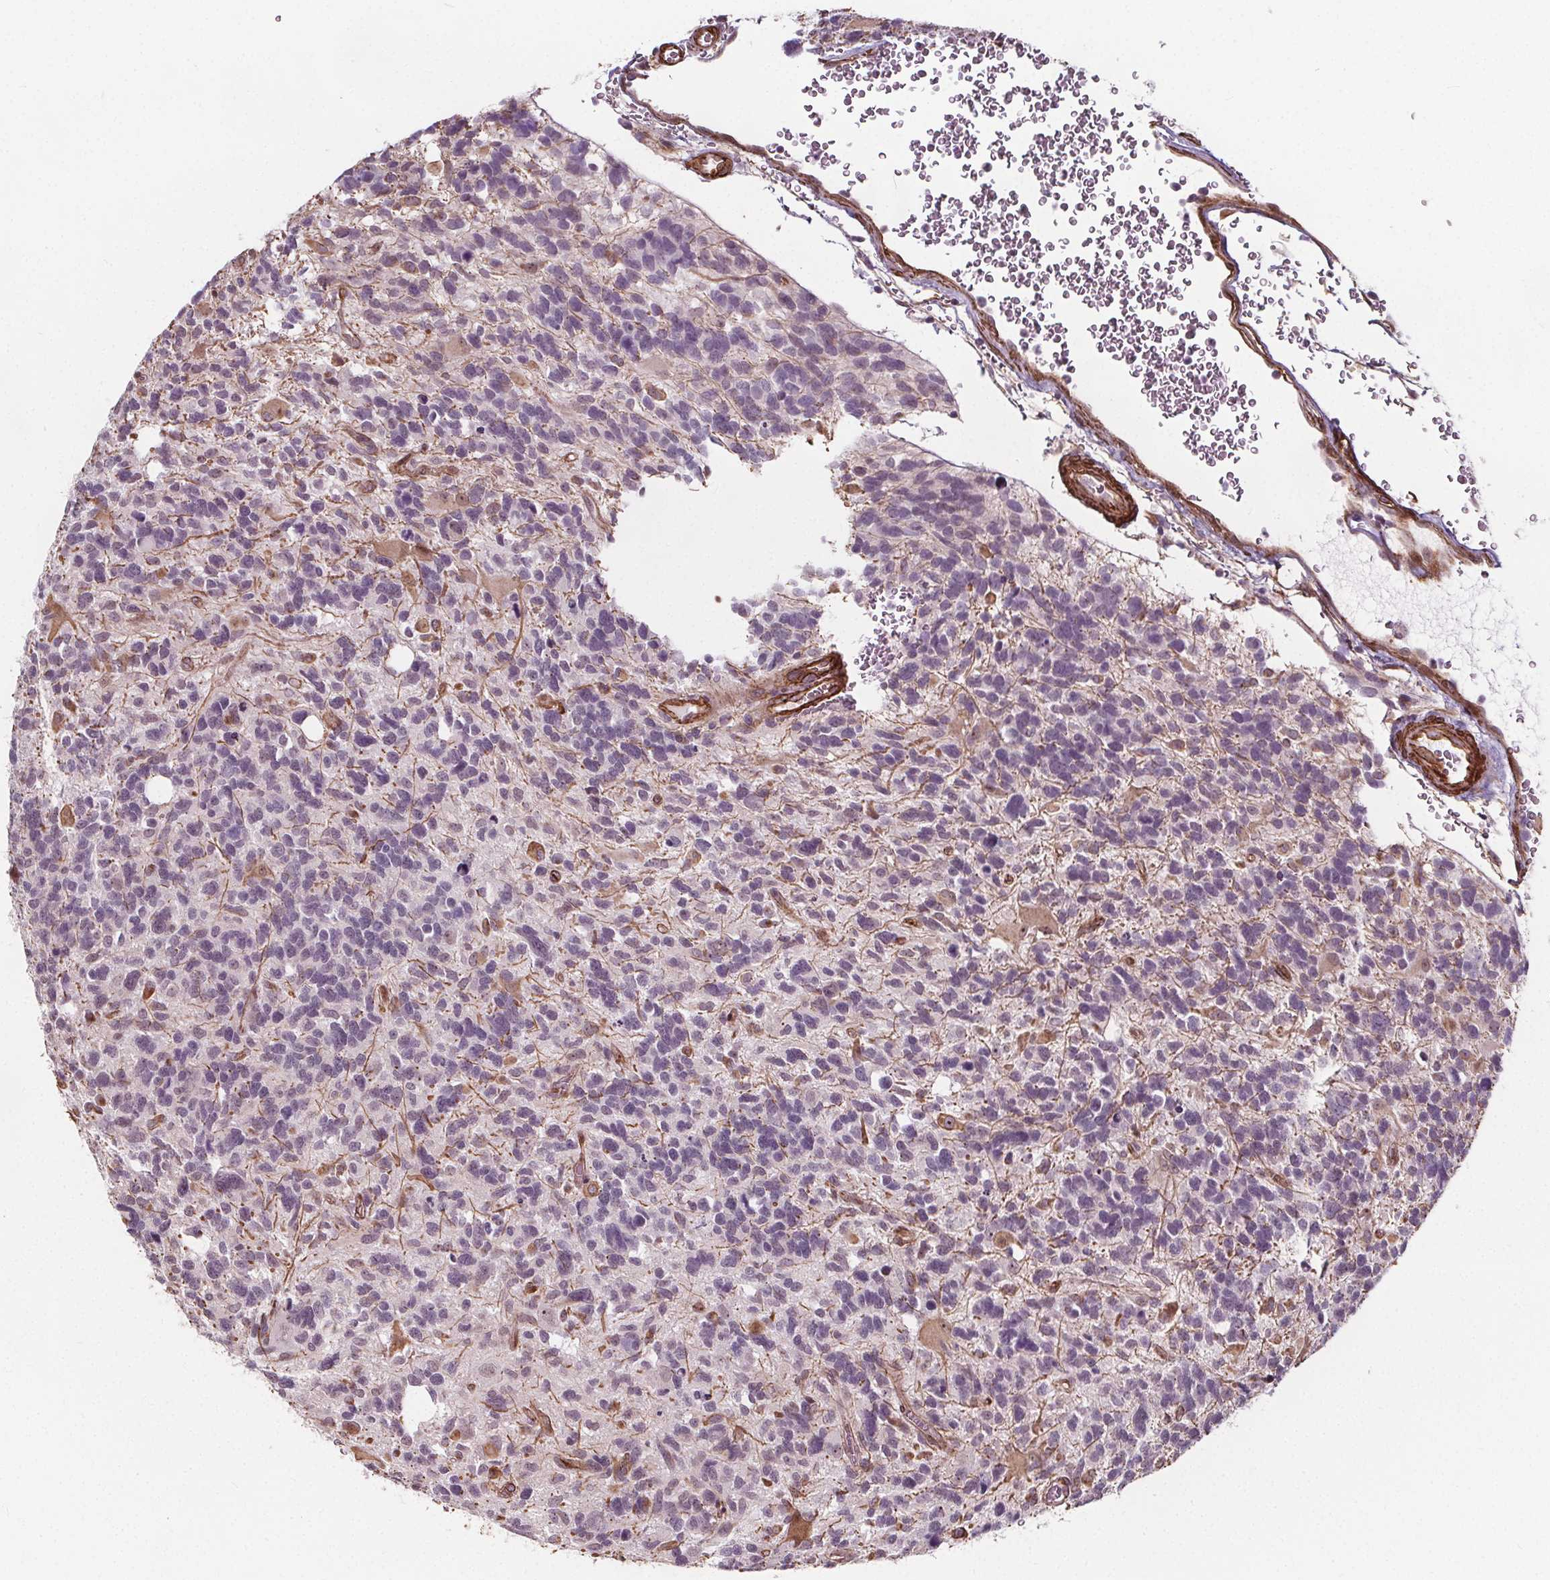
{"staining": {"intensity": "negative", "quantity": "none", "location": "none"}, "tissue": "glioma", "cell_type": "Tumor cells", "image_type": "cancer", "snomed": [{"axis": "morphology", "description": "Glioma, malignant, High grade"}, {"axis": "topography", "description": "Brain"}], "caption": "Tumor cells are negative for brown protein staining in malignant glioma (high-grade).", "gene": "HAS1", "patient": {"sex": "male", "age": 49}}